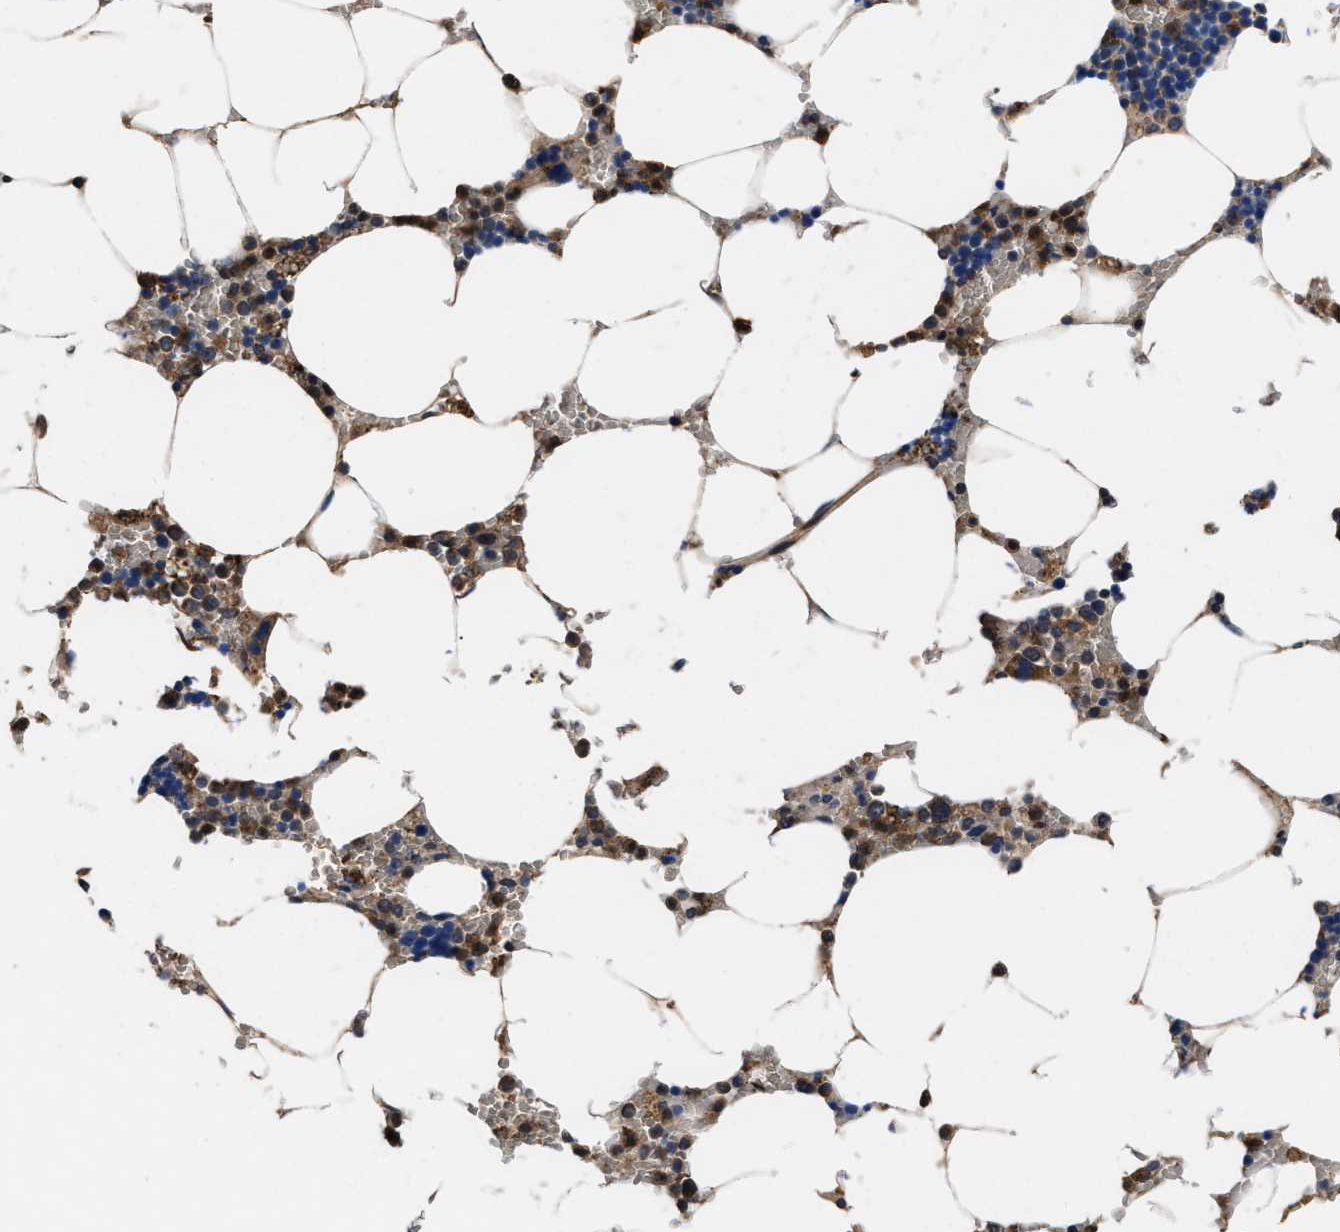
{"staining": {"intensity": "moderate", "quantity": "25%-75%", "location": "cytoplasmic/membranous"}, "tissue": "bone marrow", "cell_type": "Hematopoietic cells", "image_type": "normal", "snomed": [{"axis": "morphology", "description": "Normal tissue, NOS"}, {"axis": "topography", "description": "Bone marrow"}], "caption": "The micrograph reveals immunohistochemical staining of unremarkable bone marrow. There is moderate cytoplasmic/membranous positivity is present in about 25%-75% of hematopoietic cells. The staining was performed using DAB (3,3'-diaminobenzidine) to visualize the protein expression in brown, while the nuclei were stained in blue with hematoxylin (Magnification: 20x).", "gene": "ACLY", "patient": {"sex": "male", "age": 70}}